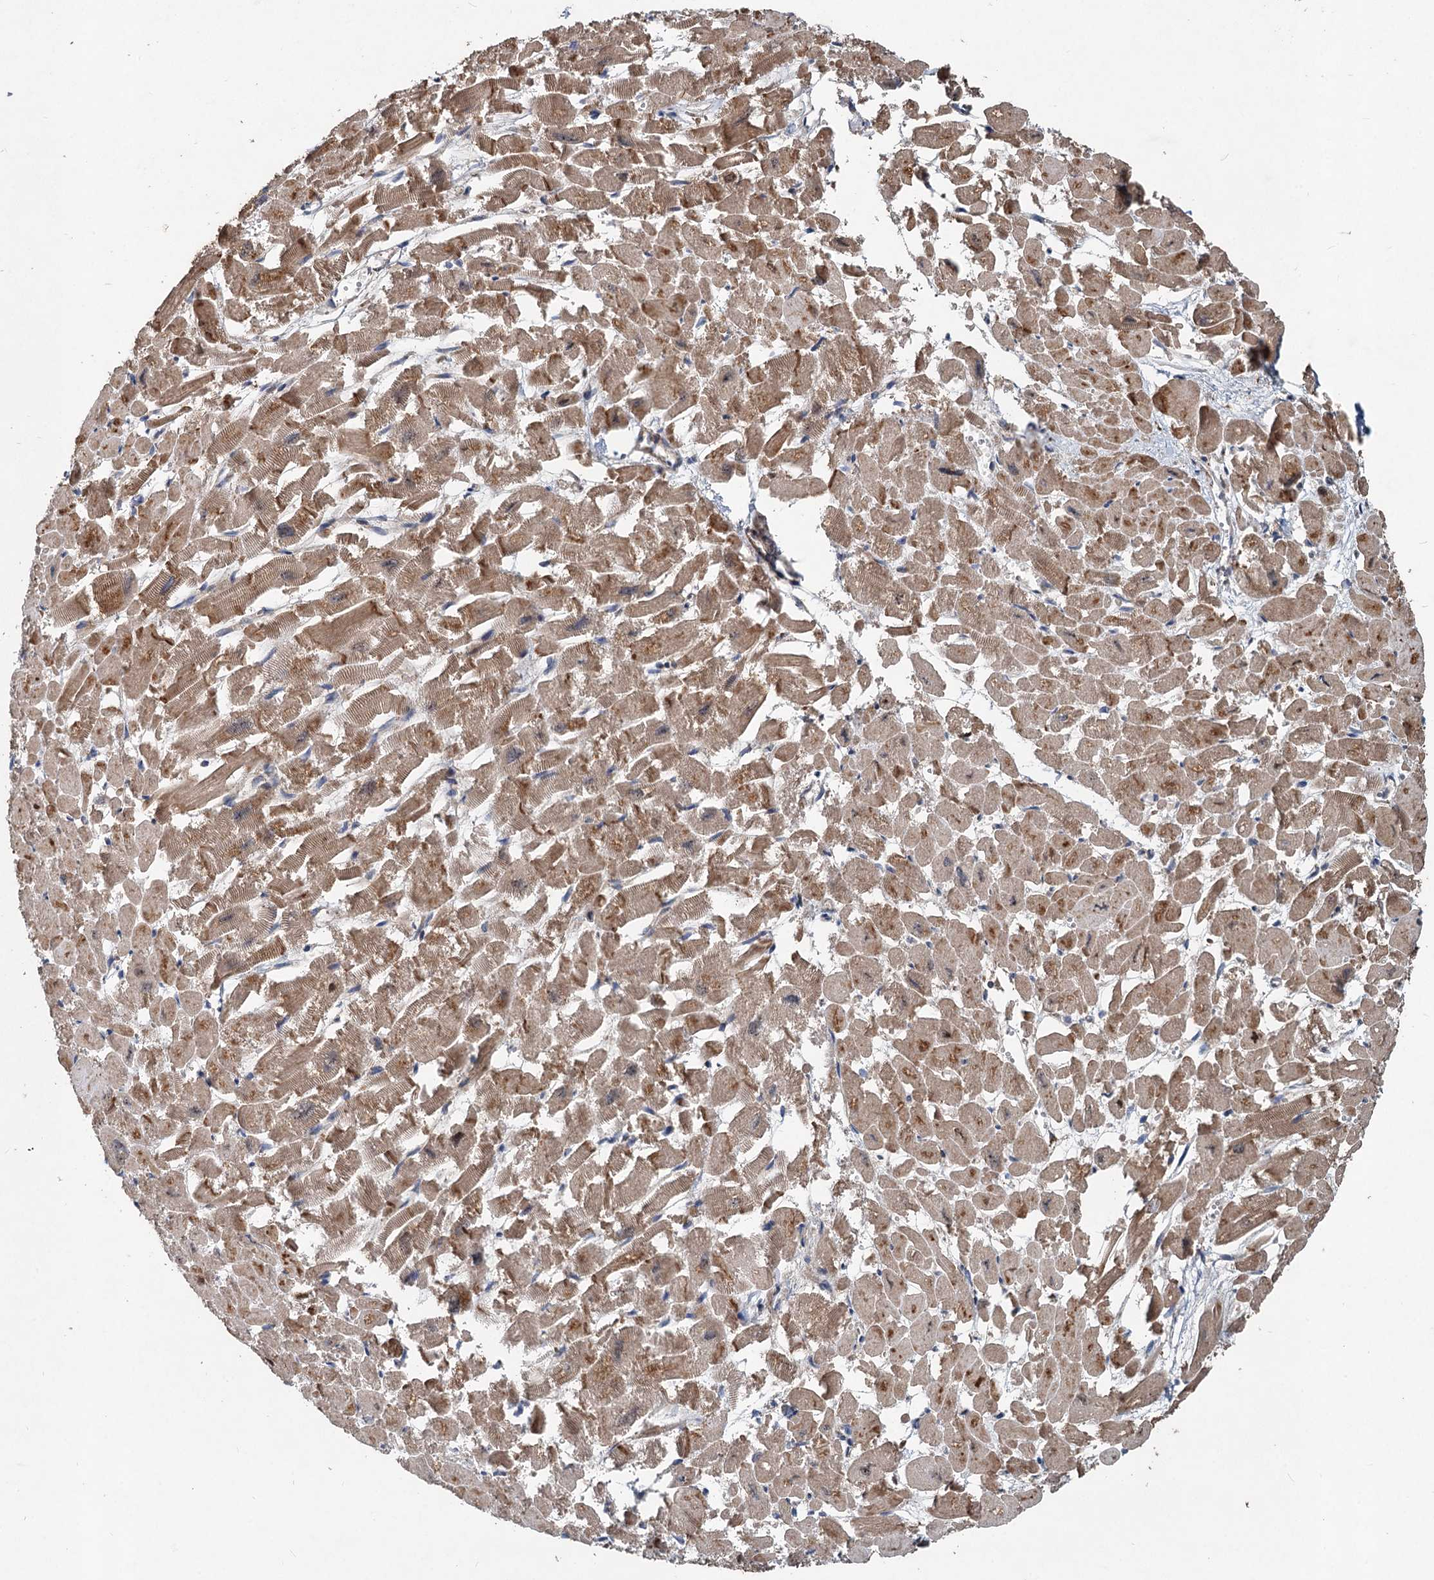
{"staining": {"intensity": "moderate", "quantity": ">75%", "location": "cytoplasmic/membranous"}, "tissue": "heart muscle", "cell_type": "Cardiomyocytes", "image_type": "normal", "snomed": [{"axis": "morphology", "description": "Normal tissue, NOS"}, {"axis": "topography", "description": "Heart"}], "caption": "Brown immunohistochemical staining in unremarkable human heart muscle displays moderate cytoplasmic/membranous staining in approximately >75% of cardiomyocytes.", "gene": "OTUB1", "patient": {"sex": "male", "age": 54}}